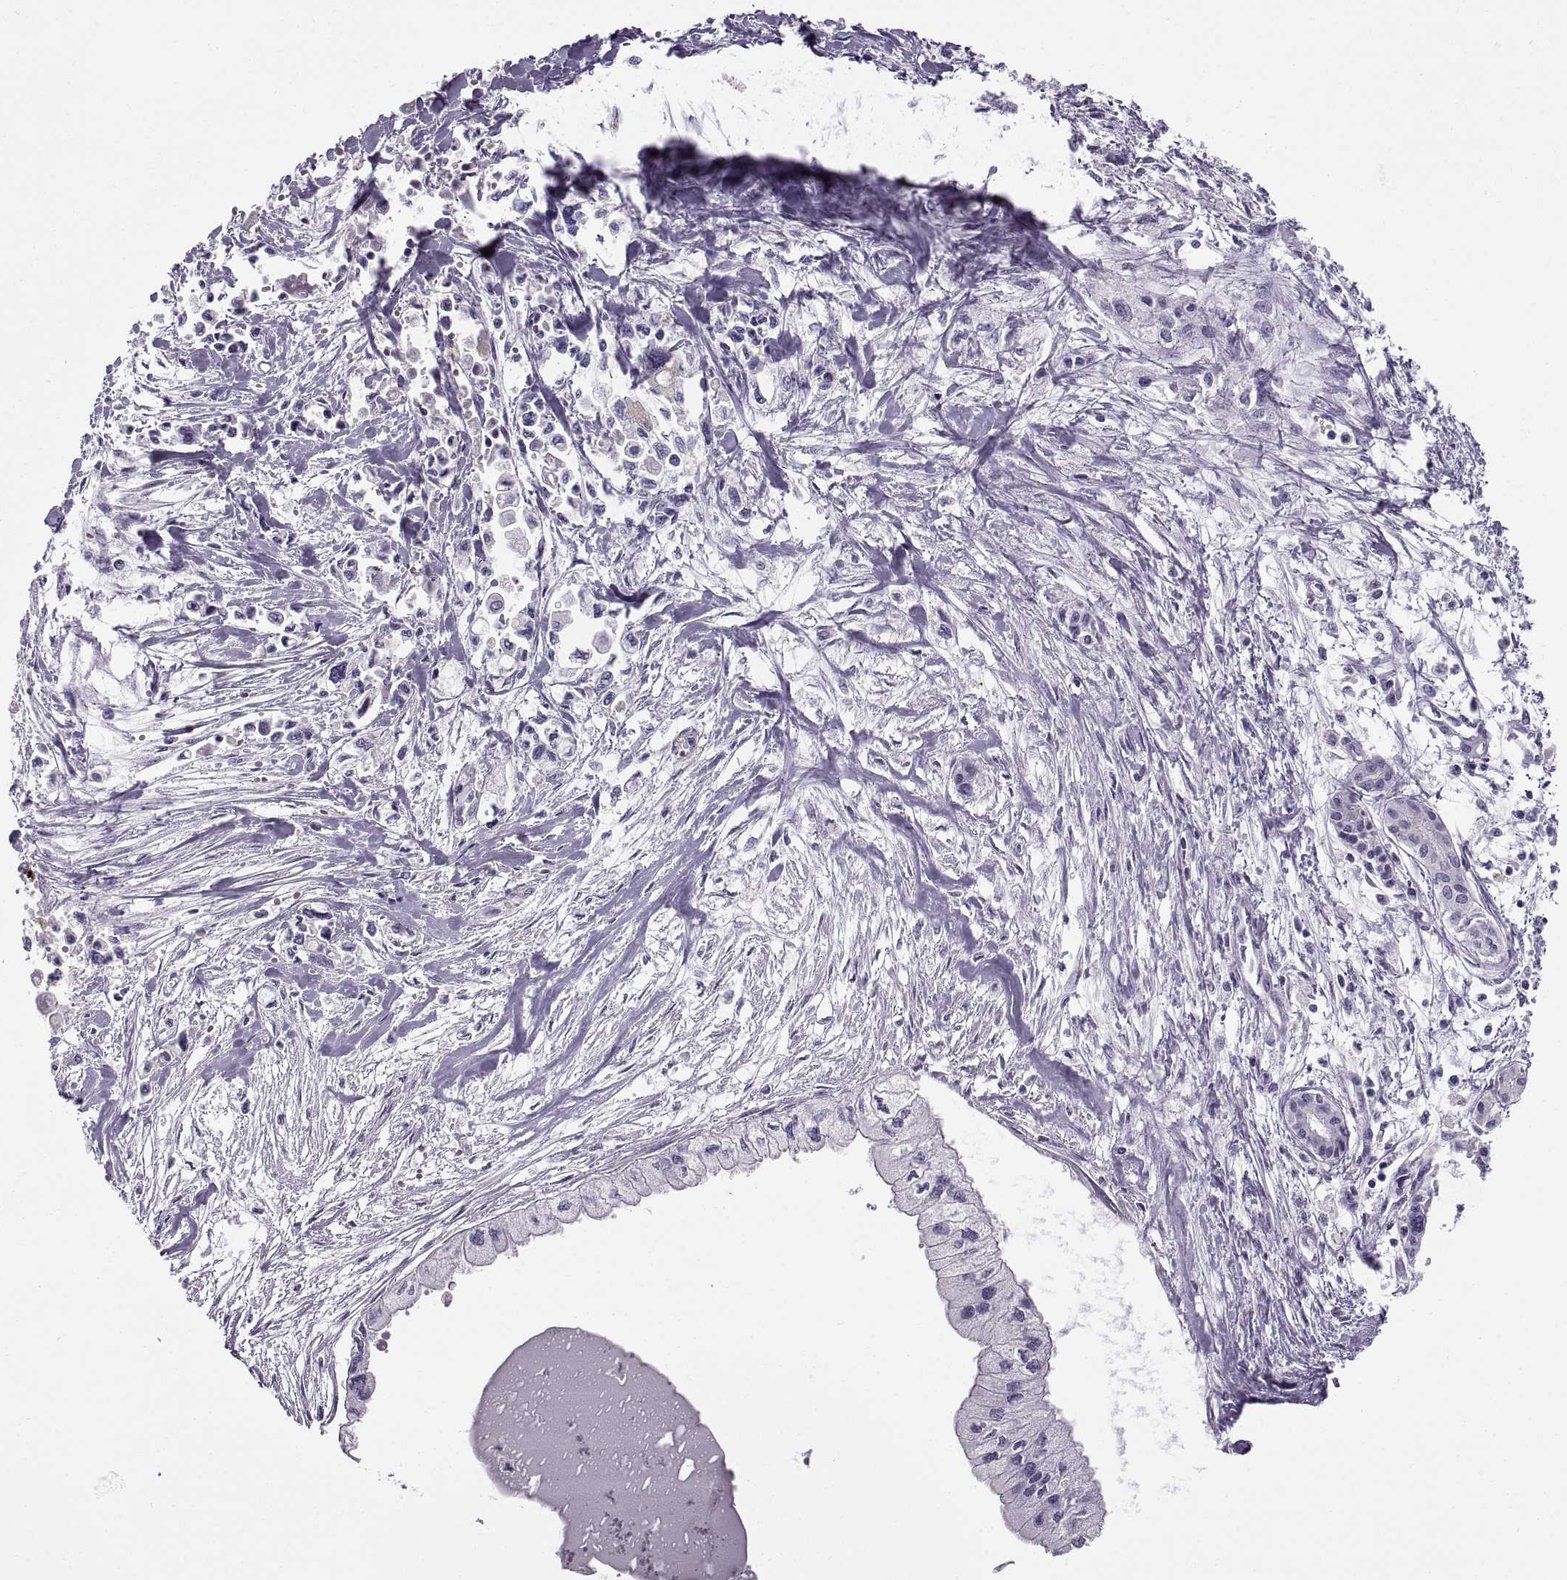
{"staining": {"intensity": "negative", "quantity": "none", "location": "none"}, "tissue": "pancreatic cancer", "cell_type": "Tumor cells", "image_type": "cancer", "snomed": [{"axis": "morphology", "description": "Adenocarcinoma, NOS"}, {"axis": "topography", "description": "Pancreas"}], "caption": "Immunohistochemical staining of pancreatic adenocarcinoma demonstrates no significant staining in tumor cells.", "gene": "CALCR", "patient": {"sex": "female", "age": 61}}